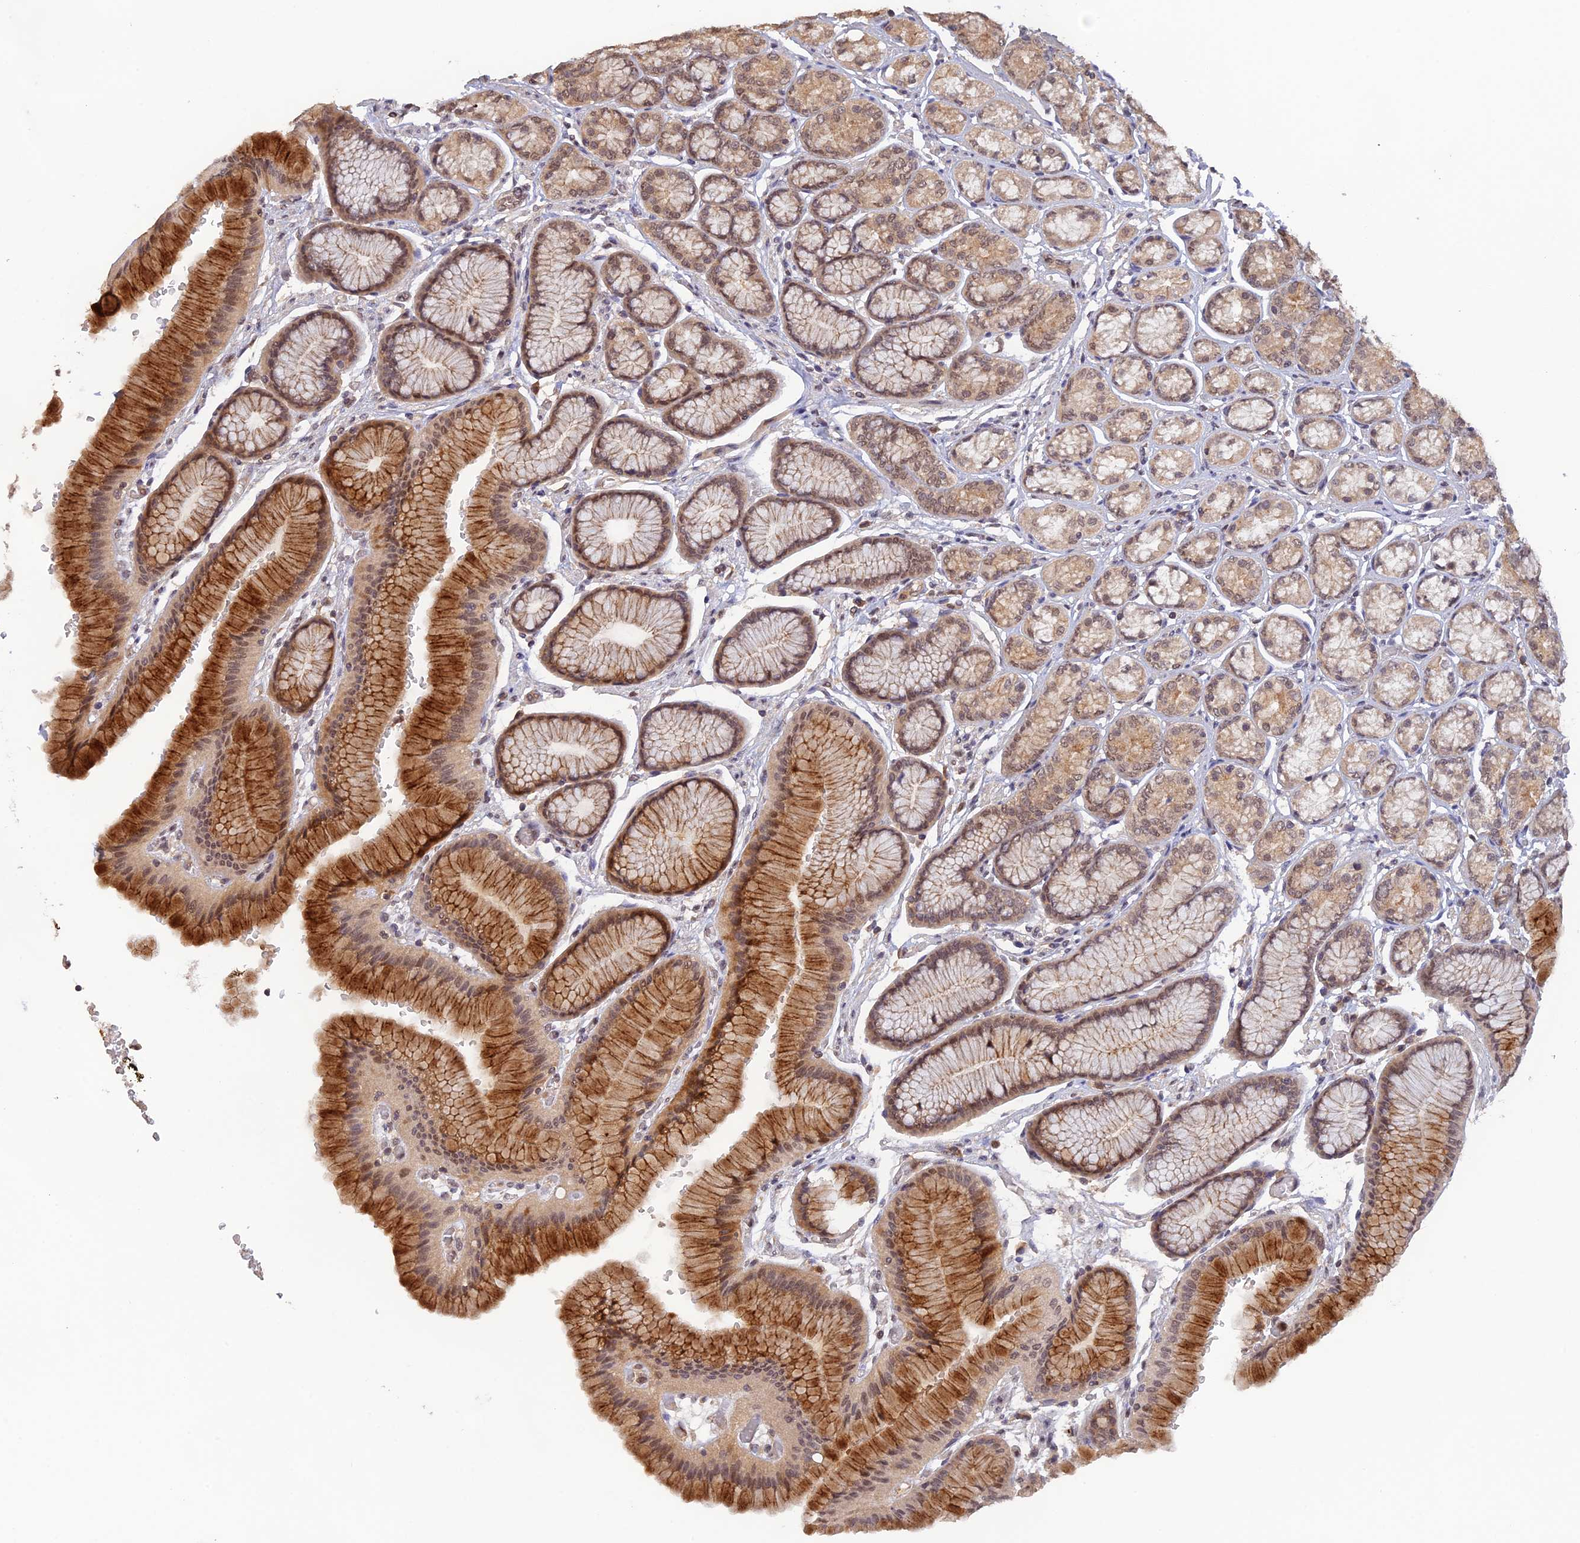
{"staining": {"intensity": "strong", "quantity": "25%-75%", "location": "cytoplasmic/membranous,nuclear"}, "tissue": "stomach", "cell_type": "Glandular cells", "image_type": "normal", "snomed": [{"axis": "morphology", "description": "Normal tissue, NOS"}, {"axis": "morphology", "description": "Adenocarcinoma, NOS"}, {"axis": "morphology", "description": "Adenocarcinoma, High grade"}, {"axis": "topography", "description": "Stomach, upper"}, {"axis": "topography", "description": "Stomach"}], "caption": "DAB immunohistochemical staining of benign human stomach demonstrates strong cytoplasmic/membranous,nuclear protein staining in approximately 25%-75% of glandular cells. (Stains: DAB (3,3'-diaminobenzidine) in brown, nuclei in blue, Microscopy: brightfield microscopy at high magnification).", "gene": "ZNF436", "patient": {"sex": "female", "age": 65}}